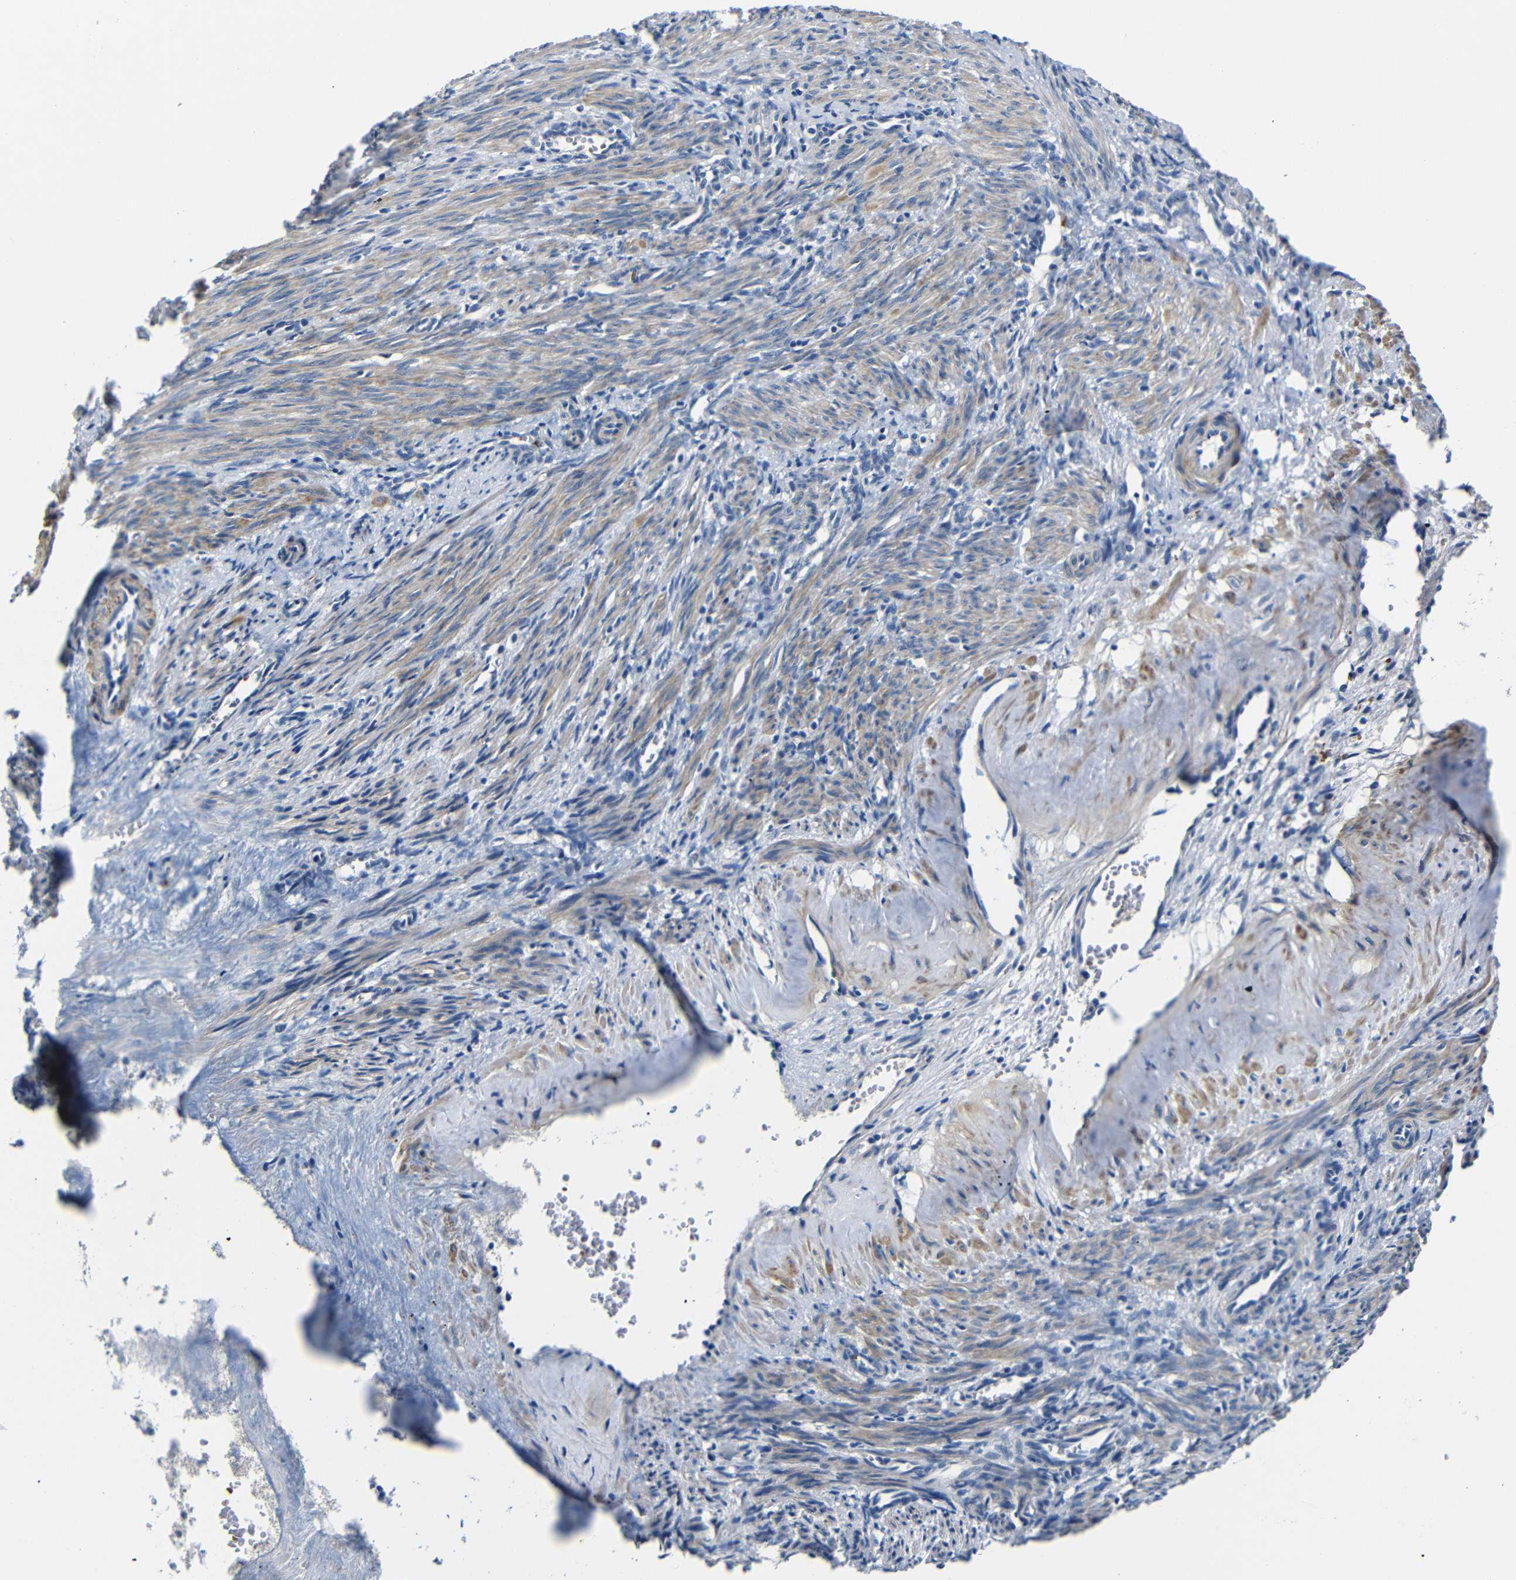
{"staining": {"intensity": "moderate", "quantity": "25%-75%", "location": "cytoplasmic/membranous"}, "tissue": "smooth muscle", "cell_type": "Smooth muscle cells", "image_type": "normal", "snomed": [{"axis": "morphology", "description": "Normal tissue, NOS"}, {"axis": "topography", "description": "Endometrium"}], "caption": "Unremarkable smooth muscle was stained to show a protein in brown. There is medium levels of moderate cytoplasmic/membranous staining in approximately 25%-75% of smooth muscle cells. Using DAB (3,3'-diaminobenzidine) (brown) and hematoxylin (blue) stains, captured at high magnification using brightfield microscopy.", "gene": "TNFAIP1", "patient": {"sex": "female", "age": 33}}